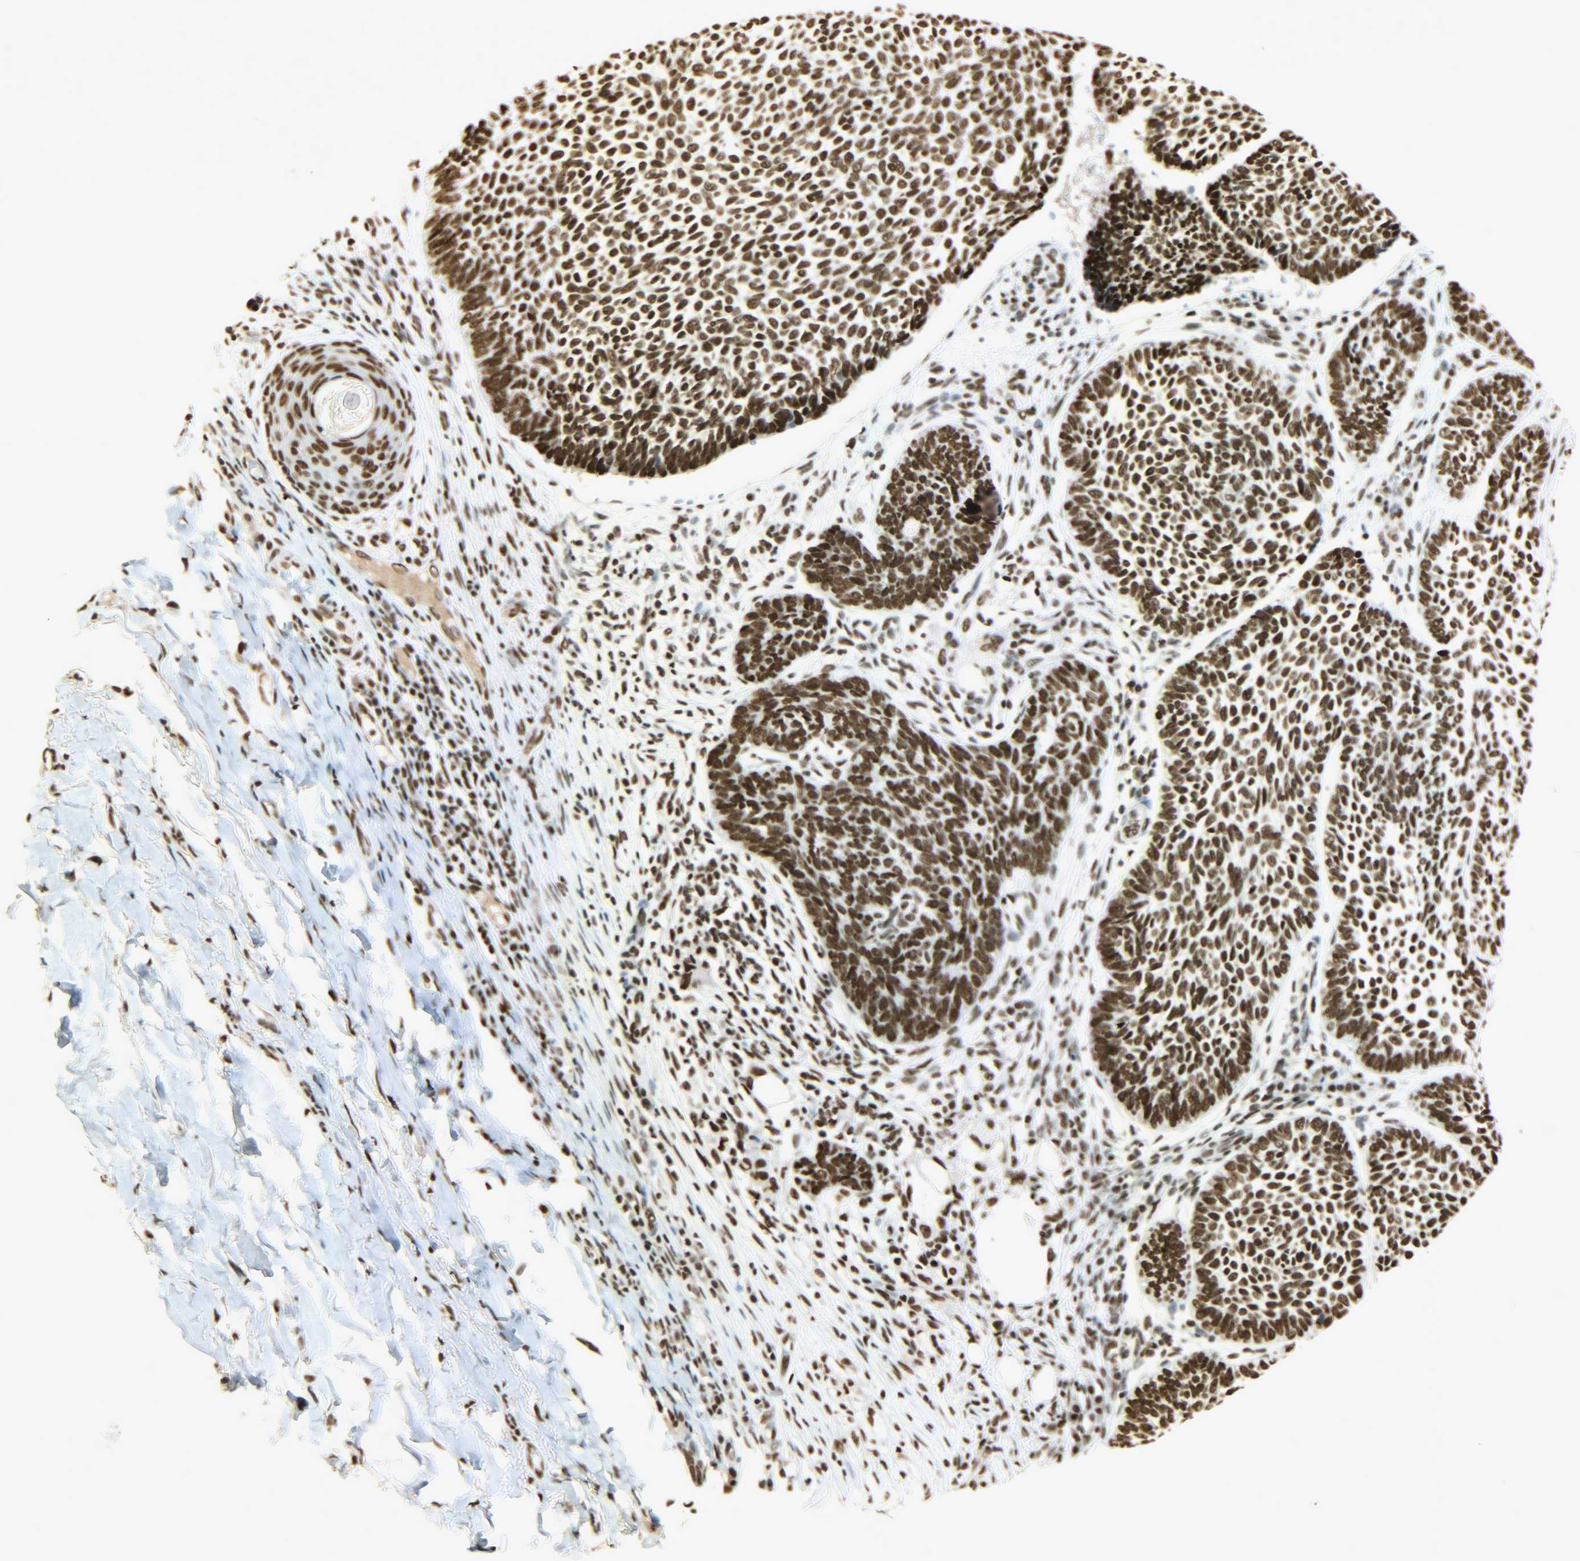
{"staining": {"intensity": "strong", "quantity": ">75%", "location": "nuclear"}, "tissue": "skin cancer", "cell_type": "Tumor cells", "image_type": "cancer", "snomed": [{"axis": "morphology", "description": "Normal tissue, NOS"}, {"axis": "morphology", "description": "Basal cell carcinoma"}, {"axis": "topography", "description": "Skin"}], "caption": "Skin cancer stained for a protein reveals strong nuclear positivity in tumor cells.", "gene": "KHDRBS1", "patient": {"sex": "male", "age": 87}}